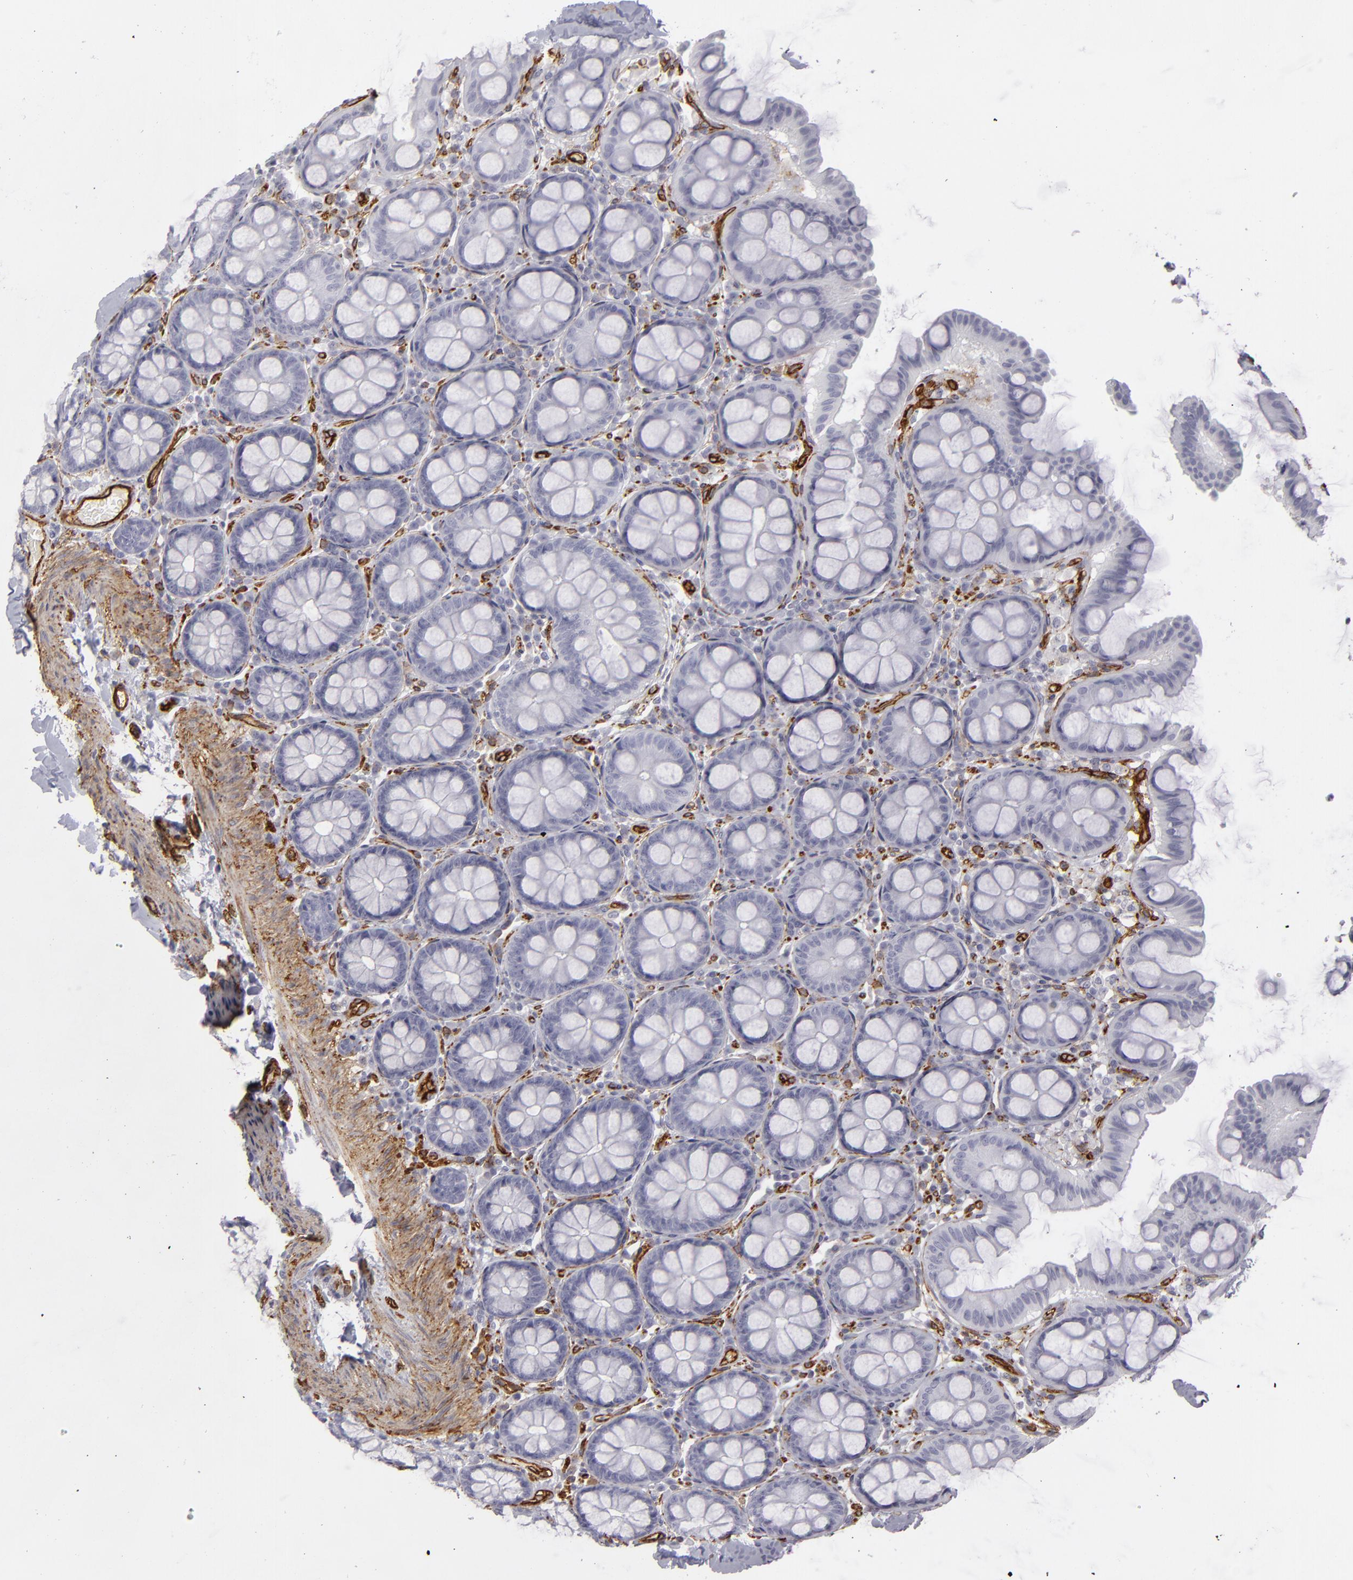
{"staining": {"intensity": "strong", "quantity": ">75%", "location": "cytoplasmic/membranous"}, "tissue": "colon", "cell_type": "Endothelial cells", "image_type": "normal", "snomed": [{"axis": "morphology", "description": "Normal tissue, NOS"}, {"axis": "topography", "description": "Colon"}], "caption": "A brown stain labels strong cytoplasmic/membranous positivity of a protein in endothelial cells of benign human colon. Ihc stains the protein in brown and the nuclei are stained blue.", "gene": "MCAM", "patient": {"sex": "female", "age": 61}}